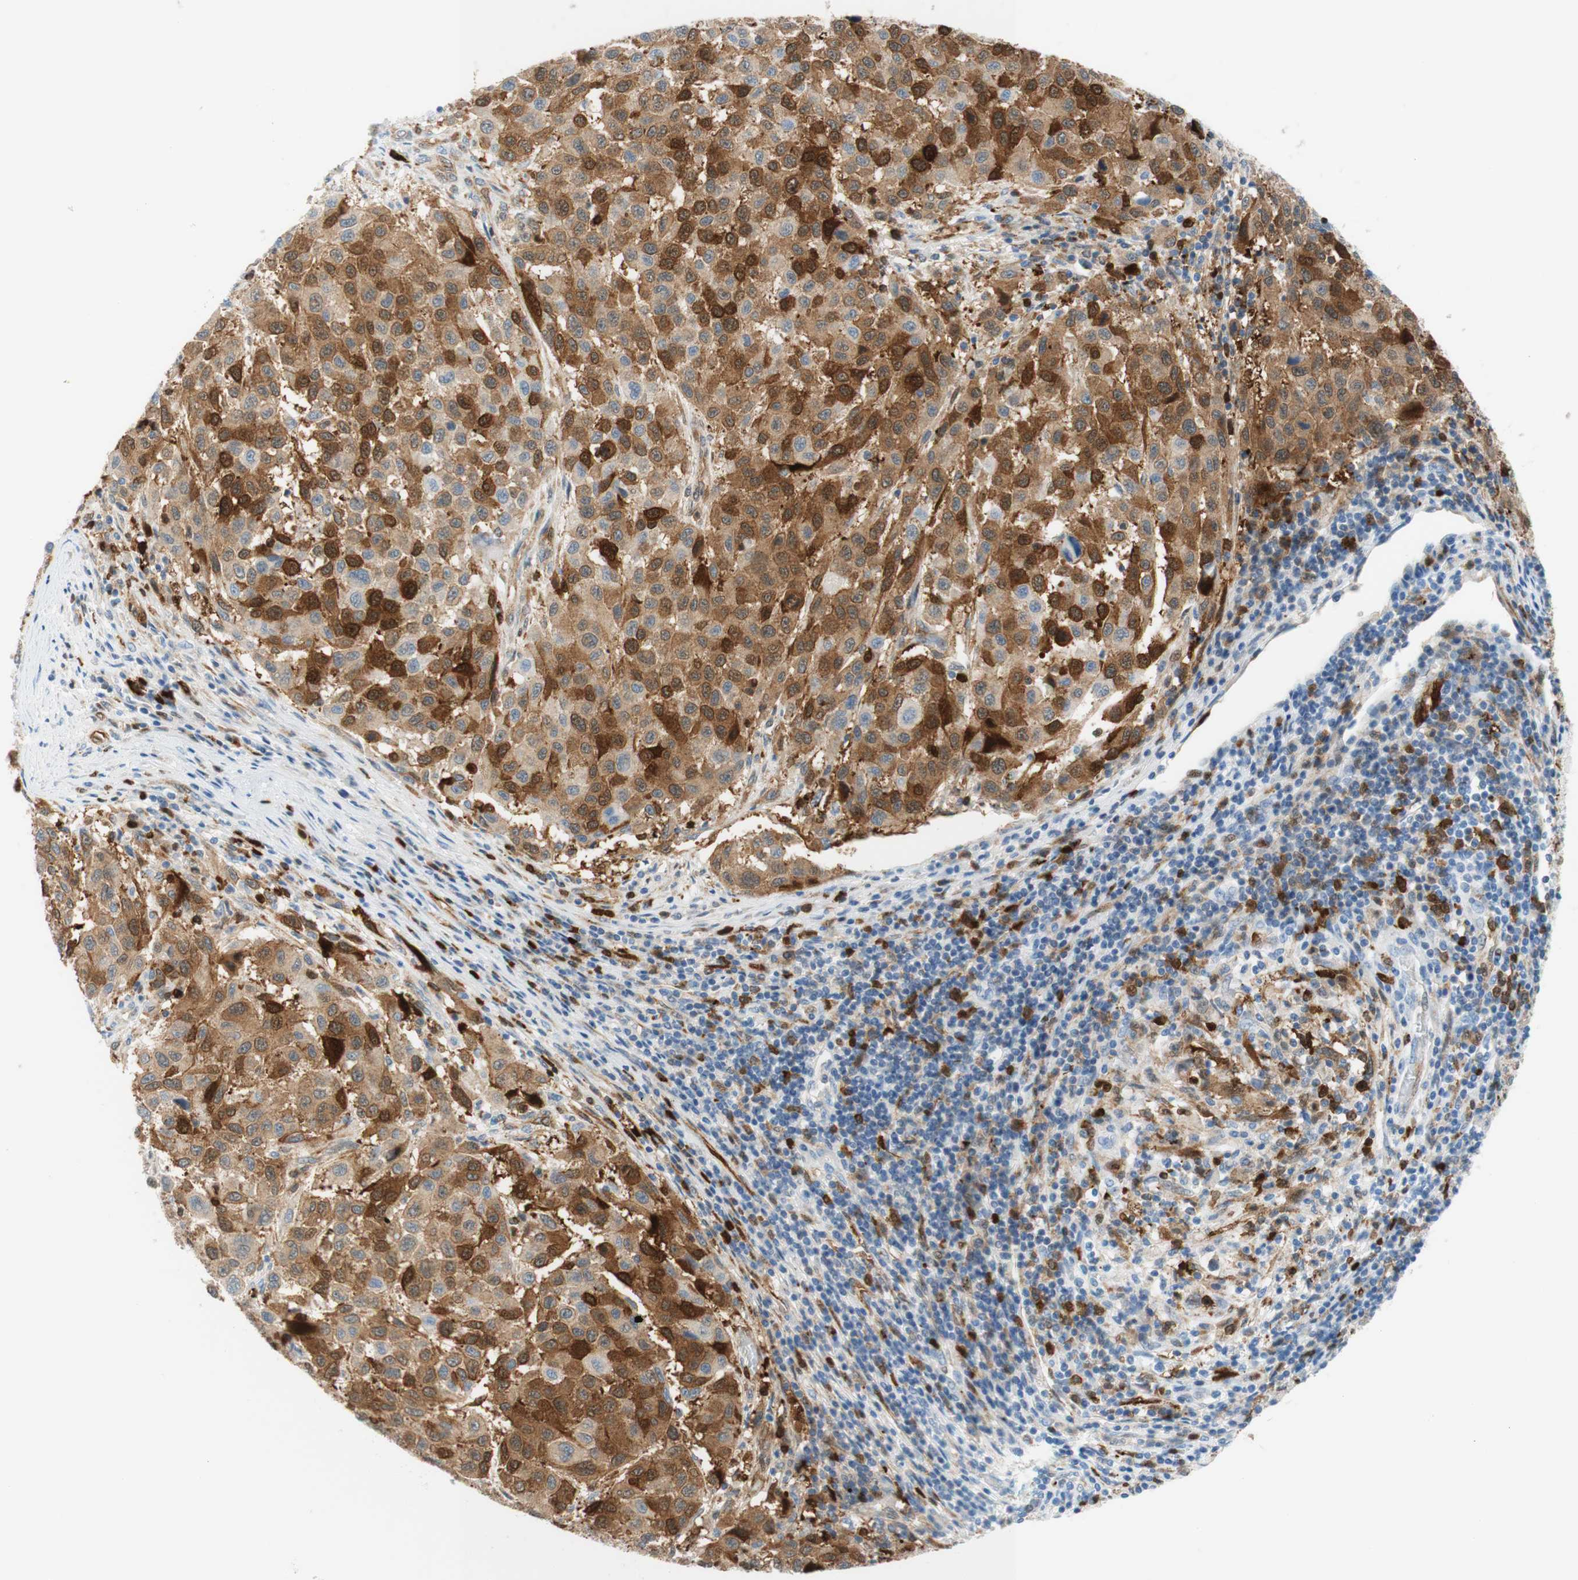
{"staining": {"intensity": "strong", "quantity": "25%-75%", "location": "cytoplasmic/membranous"}, "tissue": "melanoma", "cell_type": "Tumor cells", "image_type": "cancer", "snomed": [{"axis": "morphology", "description": "Malignant melanoma, Metastatic site"}, {"axis": "topography", "description": "Lymph node"}], "caption": "IHC (DAB (3,3'-diaminobenzidine)) staining of human melanoma demonstrates strong cytoplasmic/membranous protein positivity in approximately 25%-75% of tumor cells. (Stains: DAB (3,3'-diaminobenzidine) in brown, nuclei in blue, Microscopy: brightfield microscopy at high magnification).", "gene": "STMN1", "patient": {"sex": "male", "age": 61}}